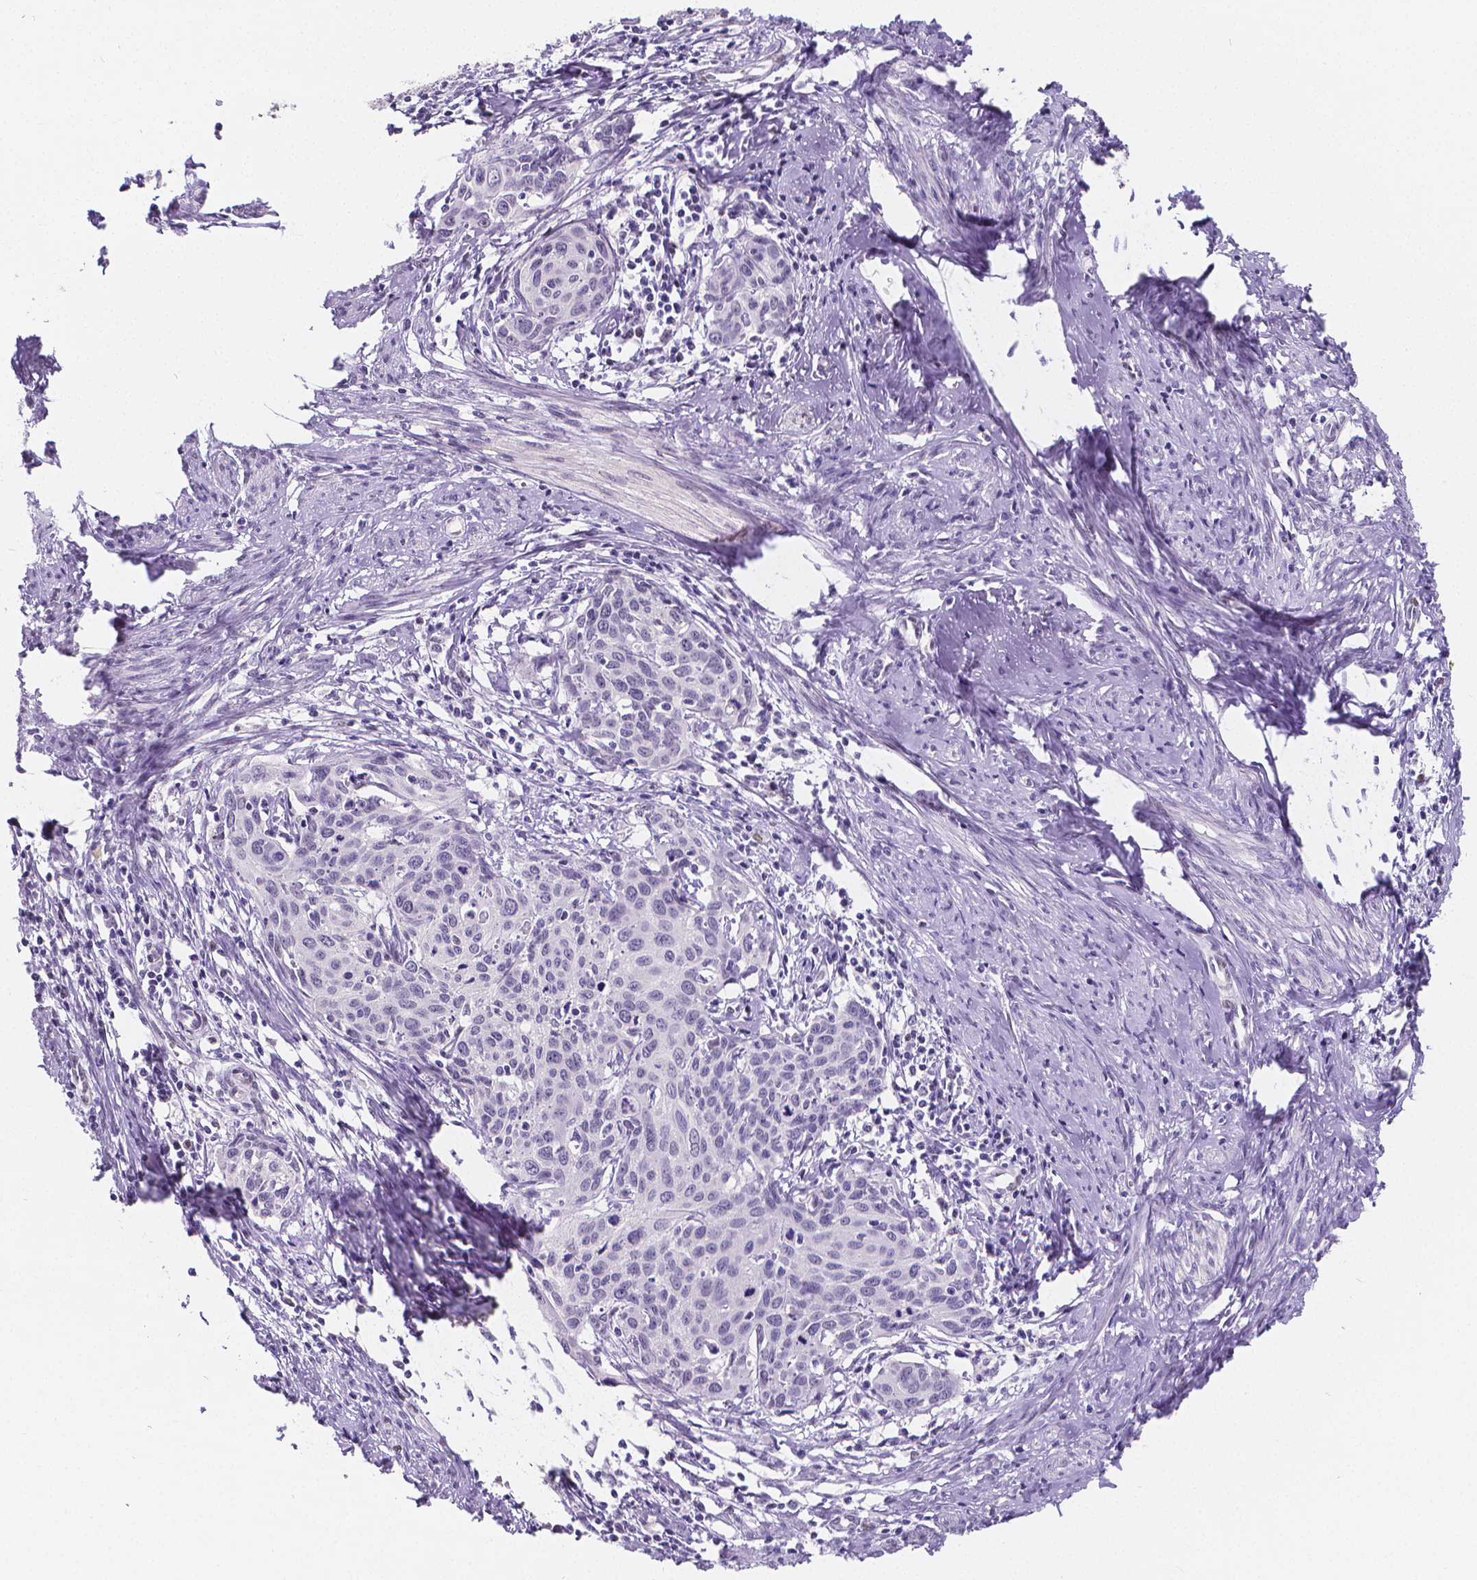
{"staining": {"intensity": "negative", "quantity": "none", "location": "none"}, "tissue": "cervical cancer", "cell_type": "Tumor cells", "image_type": "cancer", "snomed": [{"axis": "morphology", "description": "Squamous cell carcinoma, NOS"}, {"axis": "topography", "description": "Cervix"}], "caption": "Immunohistochemical staining of cervical squamous cell carcinoma demonstrates no significant staining in tumor cells.", "gene": "MEF2C", "patient": {"sex": "female", "age": 62}}